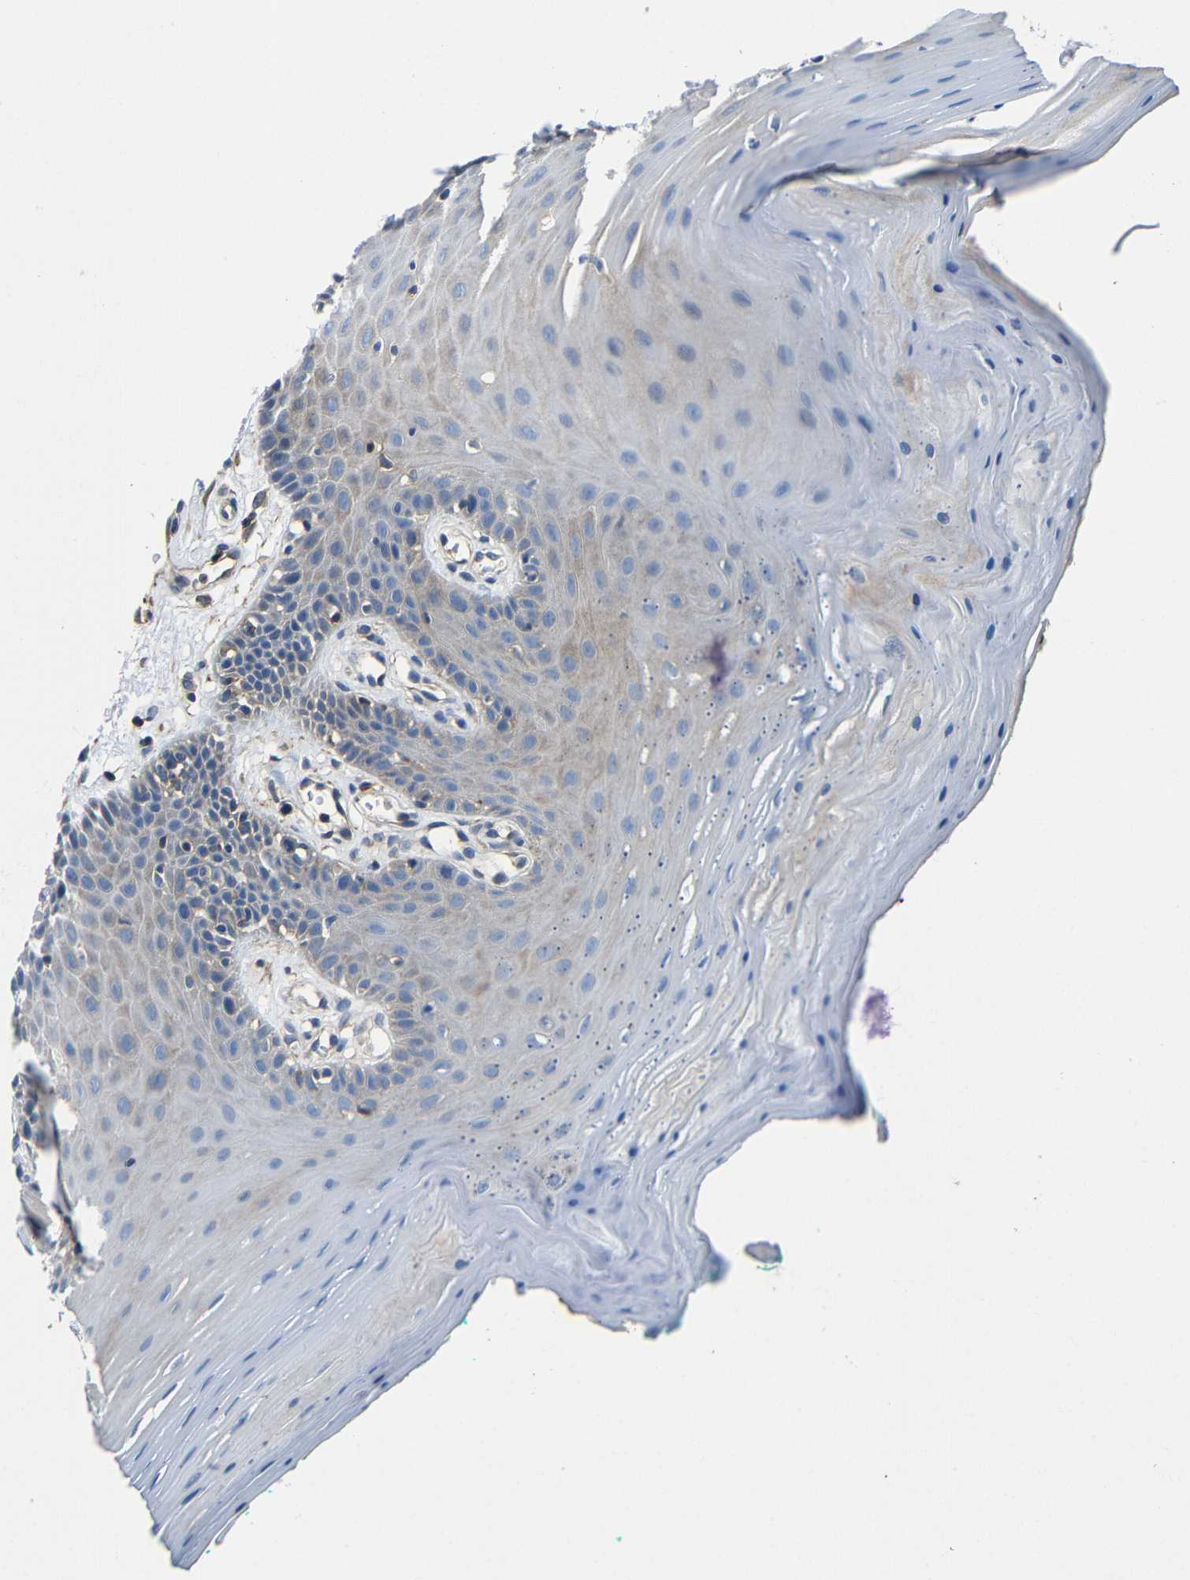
{"staining": {"intensity": "weak", "quantity": "25%-75%", "location": "cytoplasmic/membranous"}, "tissue": "oral mucosa", "cell_type": "Squamous epithelial cells", "image_type": "normal", "snomed": [{"axis": "morphology", "description": "Normal tissue, NOS"}, {"axis": "topography", "description": "Skeletal muscle"}, {"axis": "topography", "description": "Oral tissue"}], "caption": "Immunohistochemistry (IHC) of benign oral mucosa displays low levels of weak cytoplasmic/membranous positivity in approximately 25%-75% of squamous epithelial cells. Nuclei are stained in blue.", "gene": "GDI1", "patient": {"sex": "male", "age": 58}}